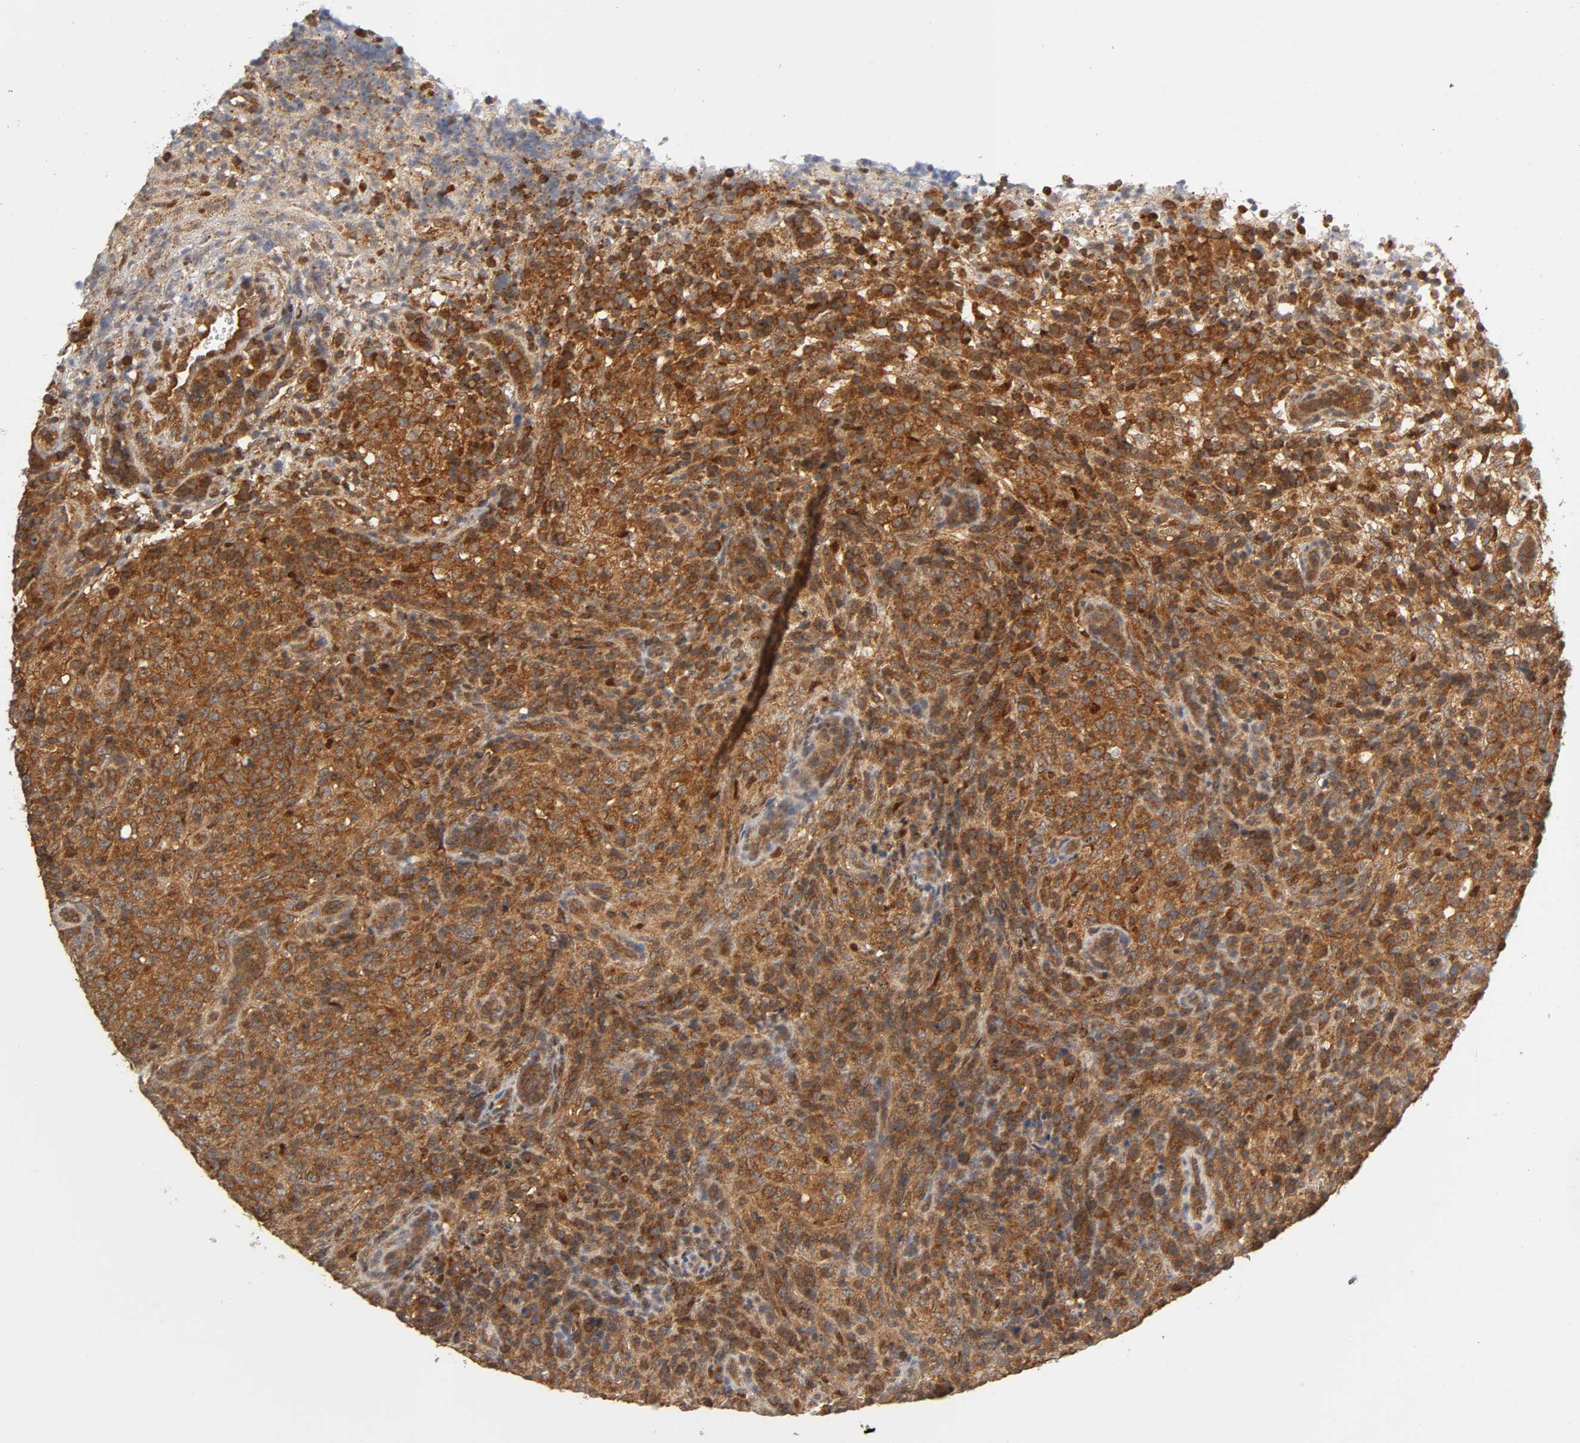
{"staining": {"intensity": "strong", "quantity": ">75%", "location": "cytoplasmic/membranous"}, "tissue": "lymphoma", "cell_type": "Tumor cells", "image_type": "cancer", "snomed": [{"axis": "morphology", "description": "Malignant lymphoma, non-Hodgkin's type, High grade"}, {"axis": "topography", "description": "Lymph node"}], "caption": "The immunohistochemical stain labels strong cytoplasmic/membranous expression in tumor cells of high-grade malignant lymphoma, non-Hodgkin's type tissue. (Stains: DAB (3,3'-diaminobenzidine) in brown, nuclei in blue, Microscopy: brightfield microscopy at high magnification).", "gene": "PAFAH1B1", "patient": {"sex": "female", "age": 76}}